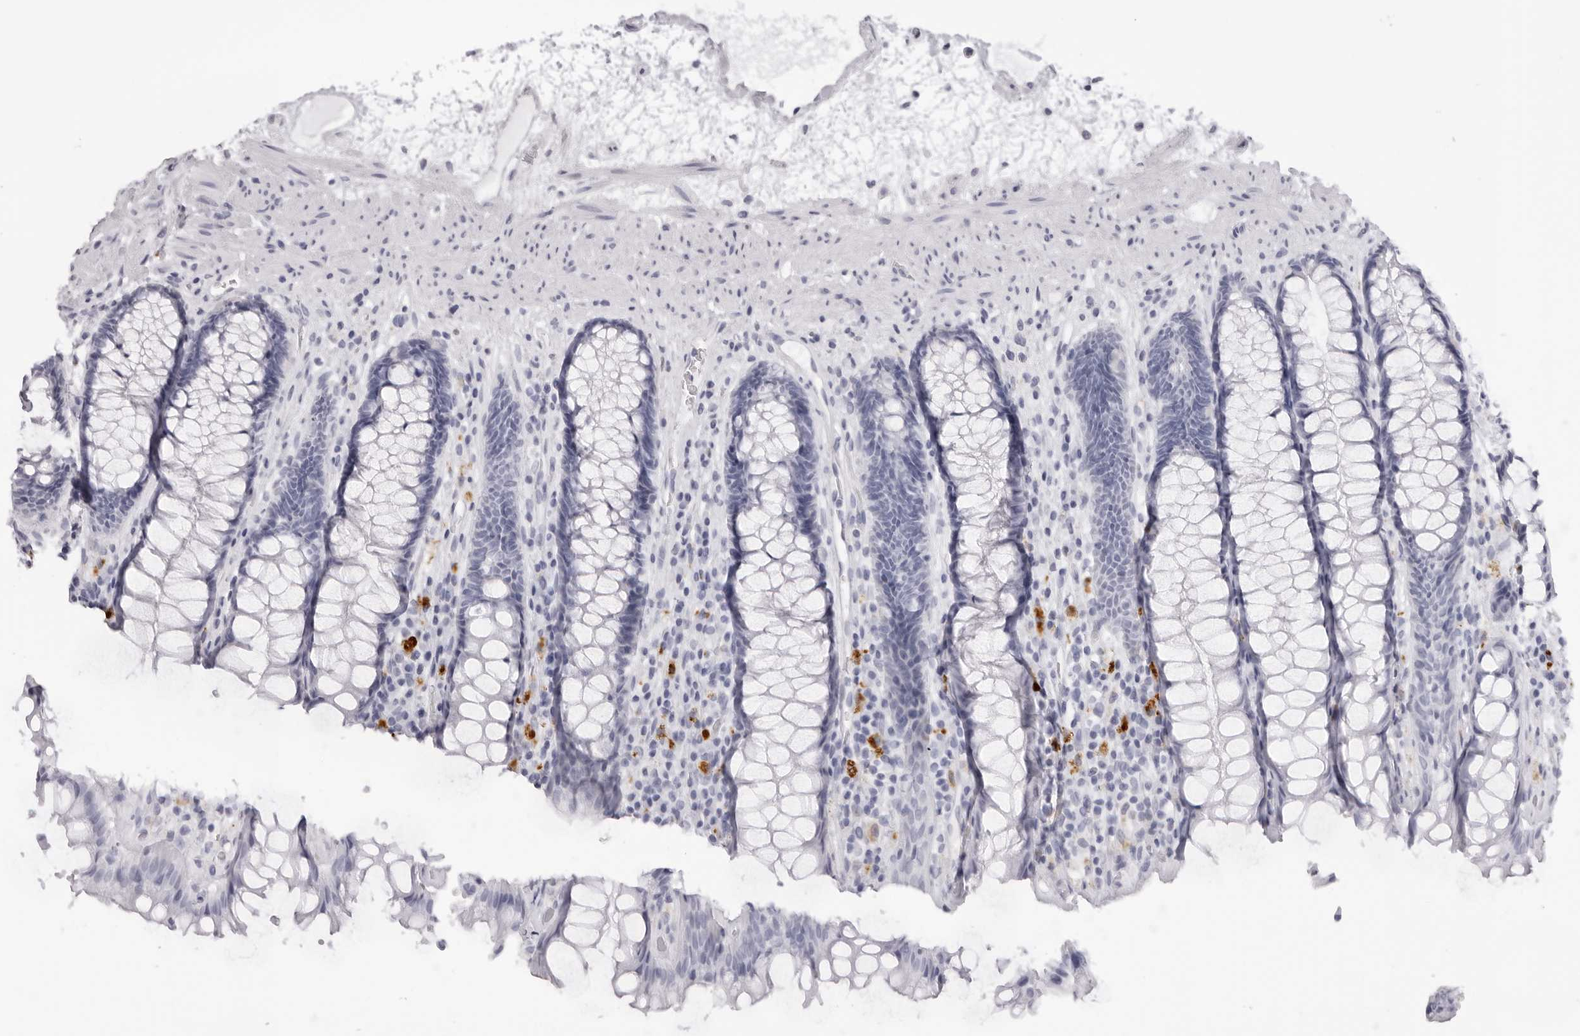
{"staining": {"intensity": "negative", "quantity": "none", "location": "none"}, "tissue": "rectum", "cell_type": "Glandular cells", "image_type": "normal", "snomed": [{"axis": "morphology", "description": "Normal tissue, NOS"}, {"axis": "topography", "description": "Rectum"}], "caption": "The image displays no staining of glandular cells in benign rectum. (Stains: DAB (3,3'-diaminobenzidine) IHC with hematoxylin counter stain, Microscopy: brightfield microscopy at high magnification).", "gene": "RHO", "patient": {"sex": "male", "age": 64}}